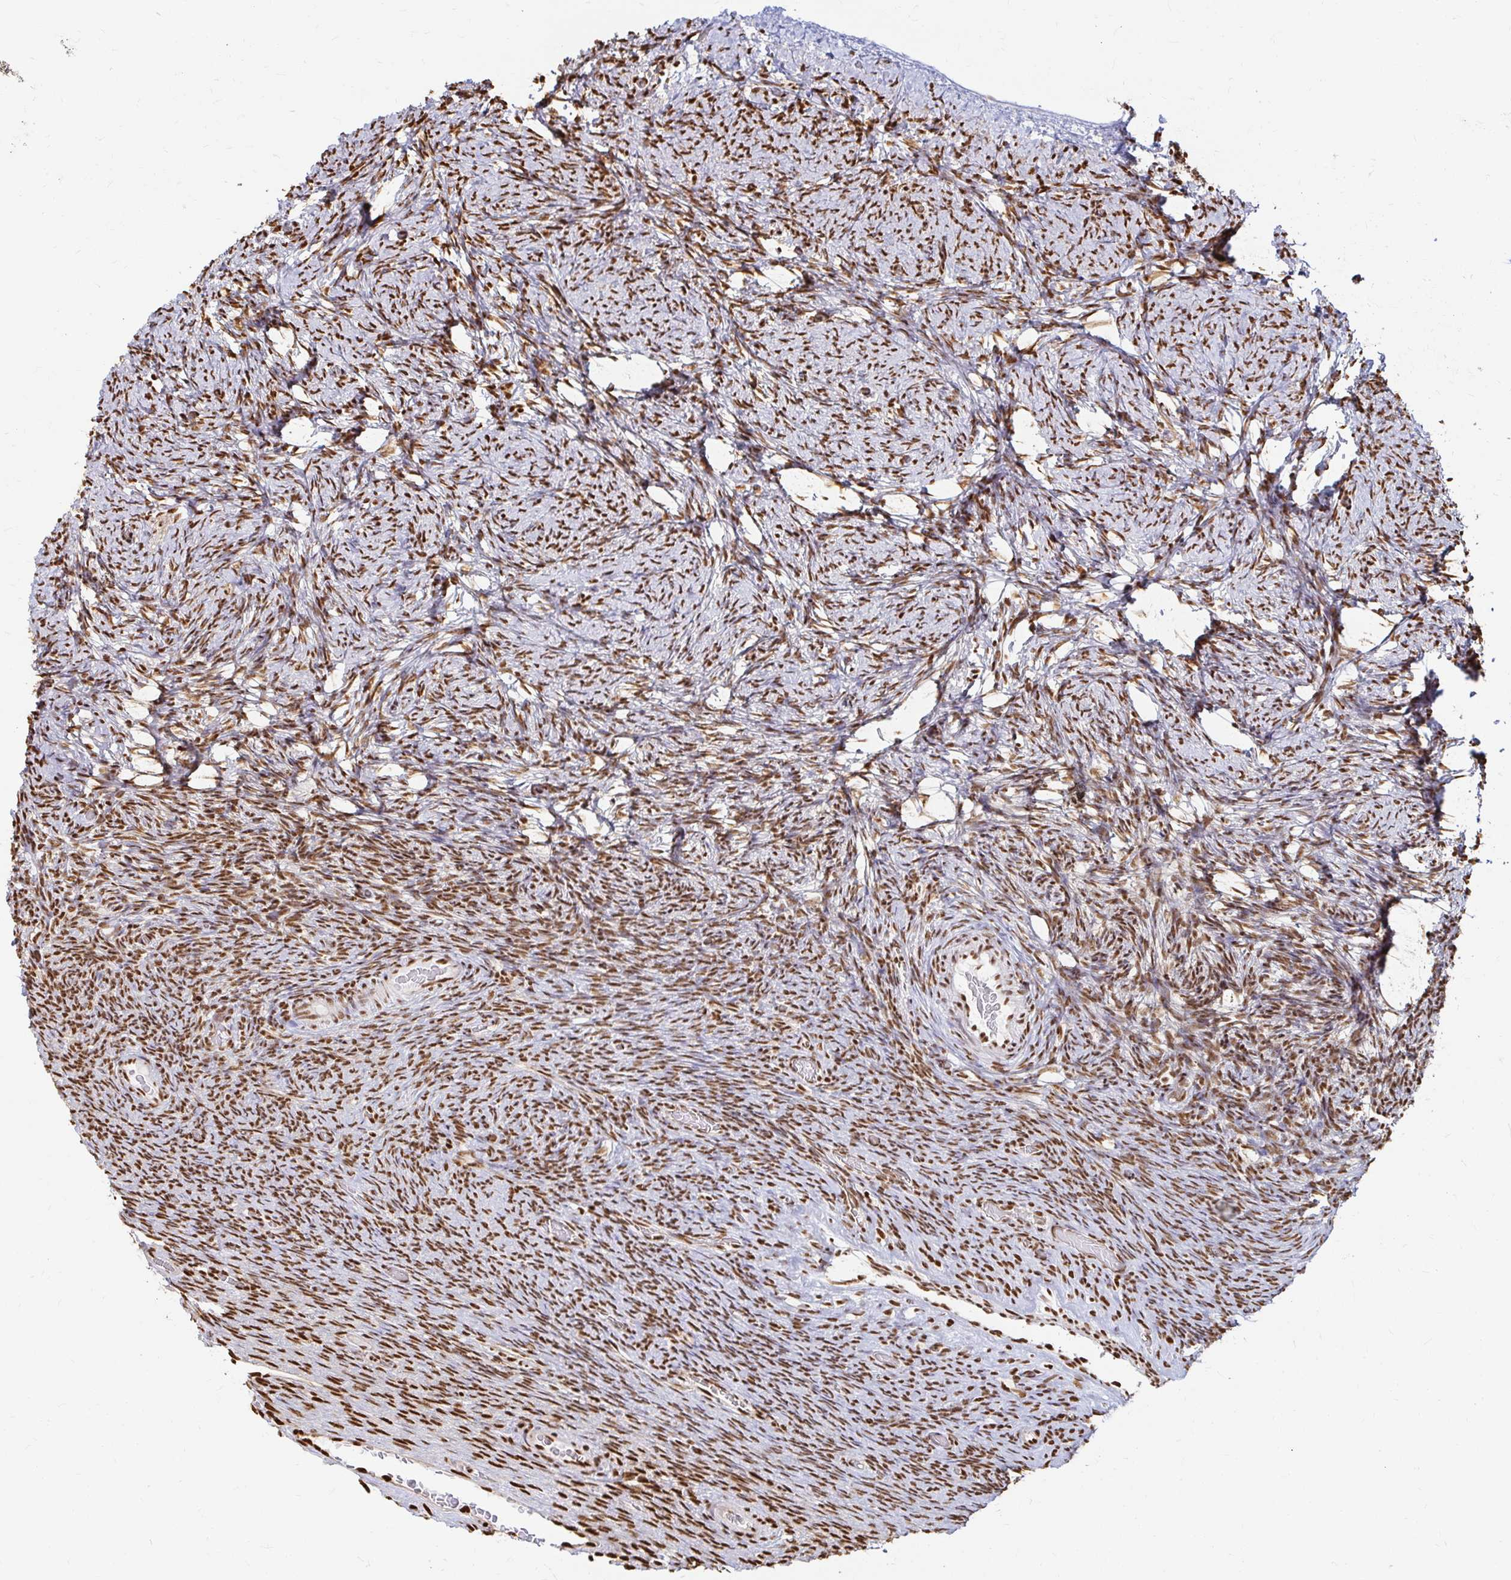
{"staining": {"intensity": "moderate", "quantity": ">75%", "location": "nuclear"}, "tissue": "ovary", "cell_type": "Ovarian stroma cells", "image_type": "normal", "snomed": [{"axis": "morphology", "description": "Normal tissue, NOS"}, {"axis": "topography", "description": "Ovary"}], "caption": "Brown immunohistochemical staining in unremarkable ovary demonstrates moderate nuclear staining in approximately >75% of ovarian stroma cells.", "gene": "HNRNPU", "patient": {"sex": "female", "age": 34}}